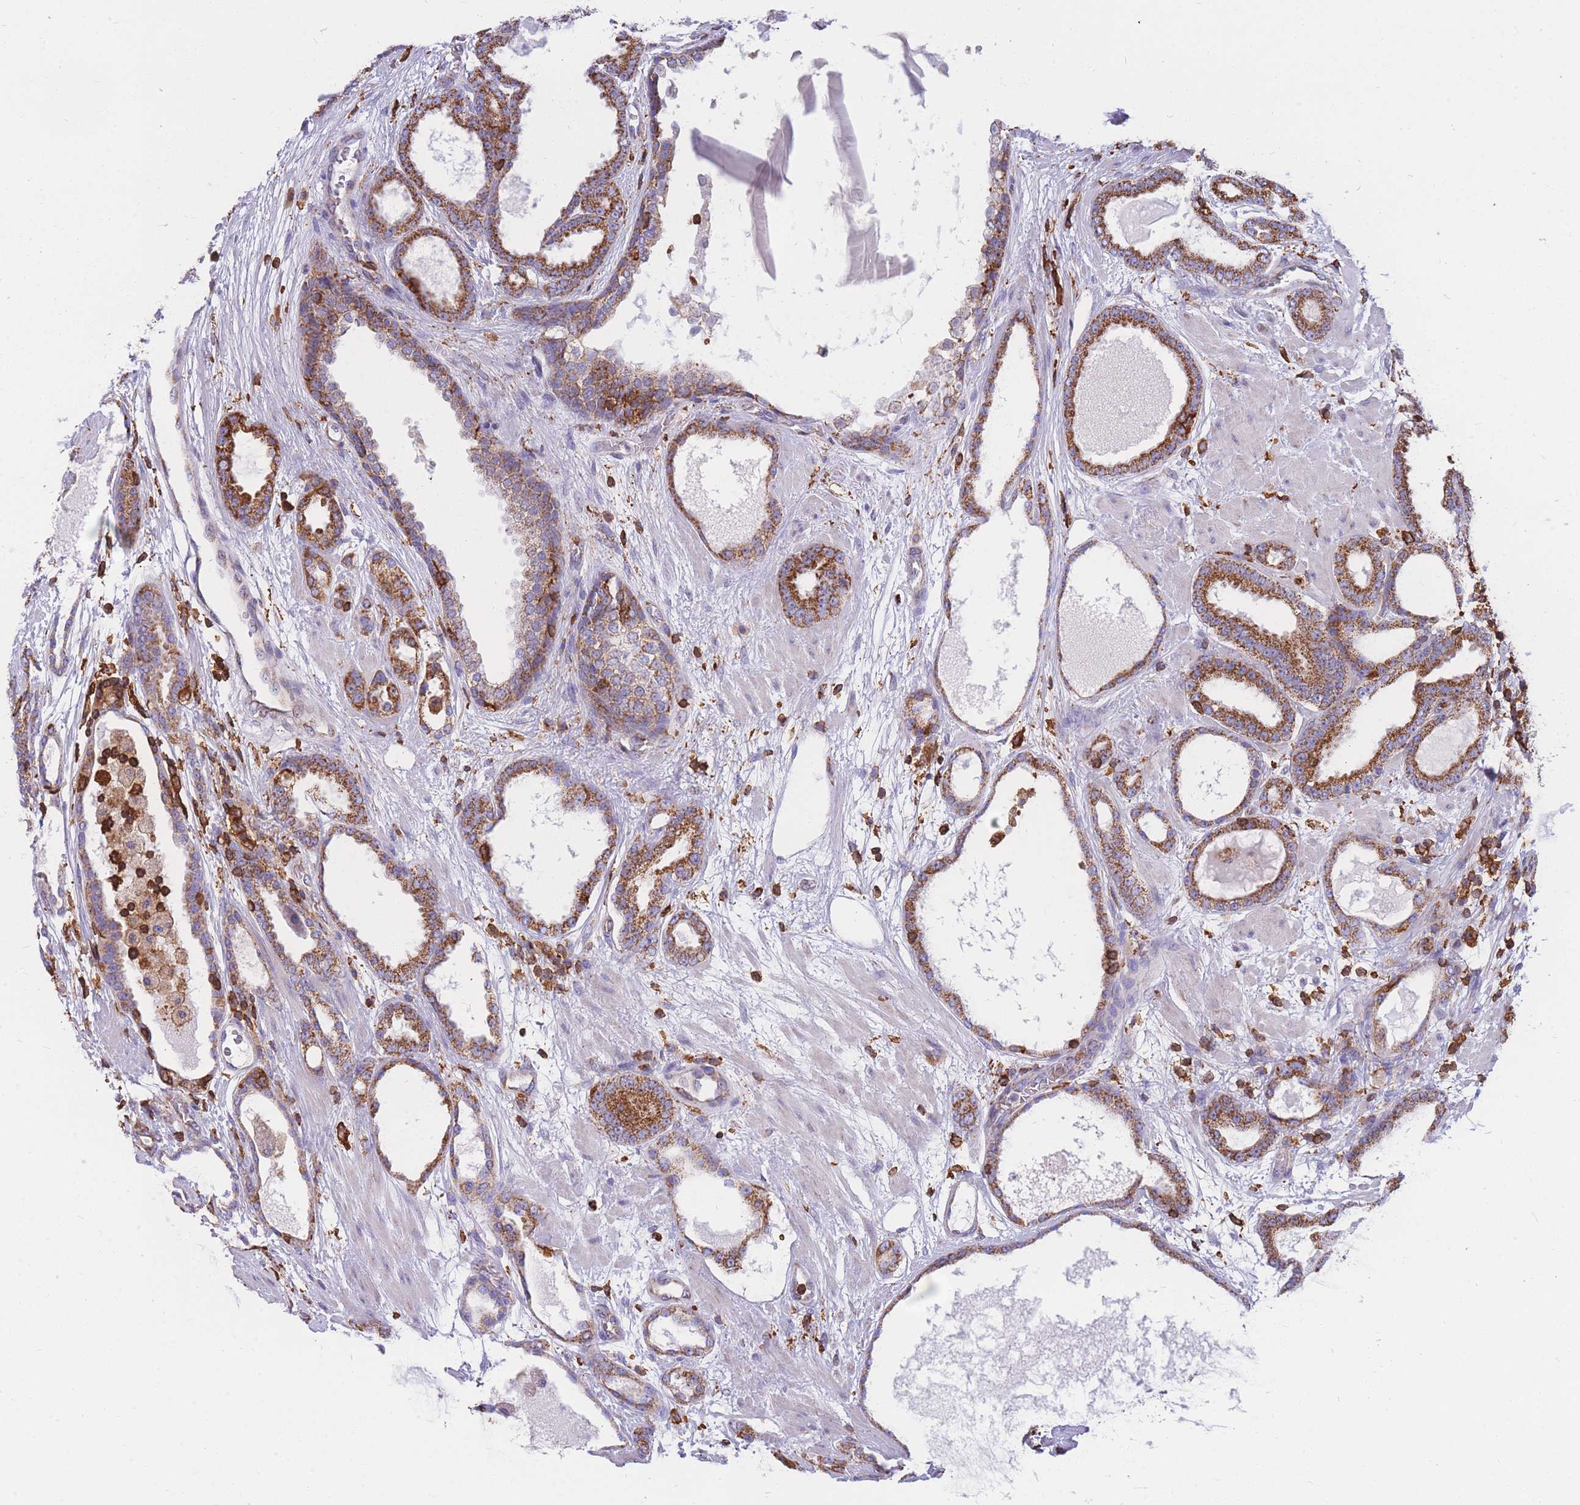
{"staining": {"intensity": "moderate", "quantity": ">75%", "location": "cytoplasmic/membranous"}, "tissue": "prostate cancer", "cell_type": "Tumor cells", "image_type": "cancer", "snomed": [{"axis": "morphology", "description": "Adenocarcinoma, High grade"}, {"axis": "topography", "description": "Prostate"}], "caption": "Immunohistochemistry photomicrograph of neoplastic tissue: human prostate cancer stained using IHC shows medium levels of moderate protein expression localized specifically in the cytoplasmic/membranous of tumor cells, appearing as a cytoplasmic/membranous brown color.", "gene": "MRPL54", "patient": {"sex": "male", "age": 60}}